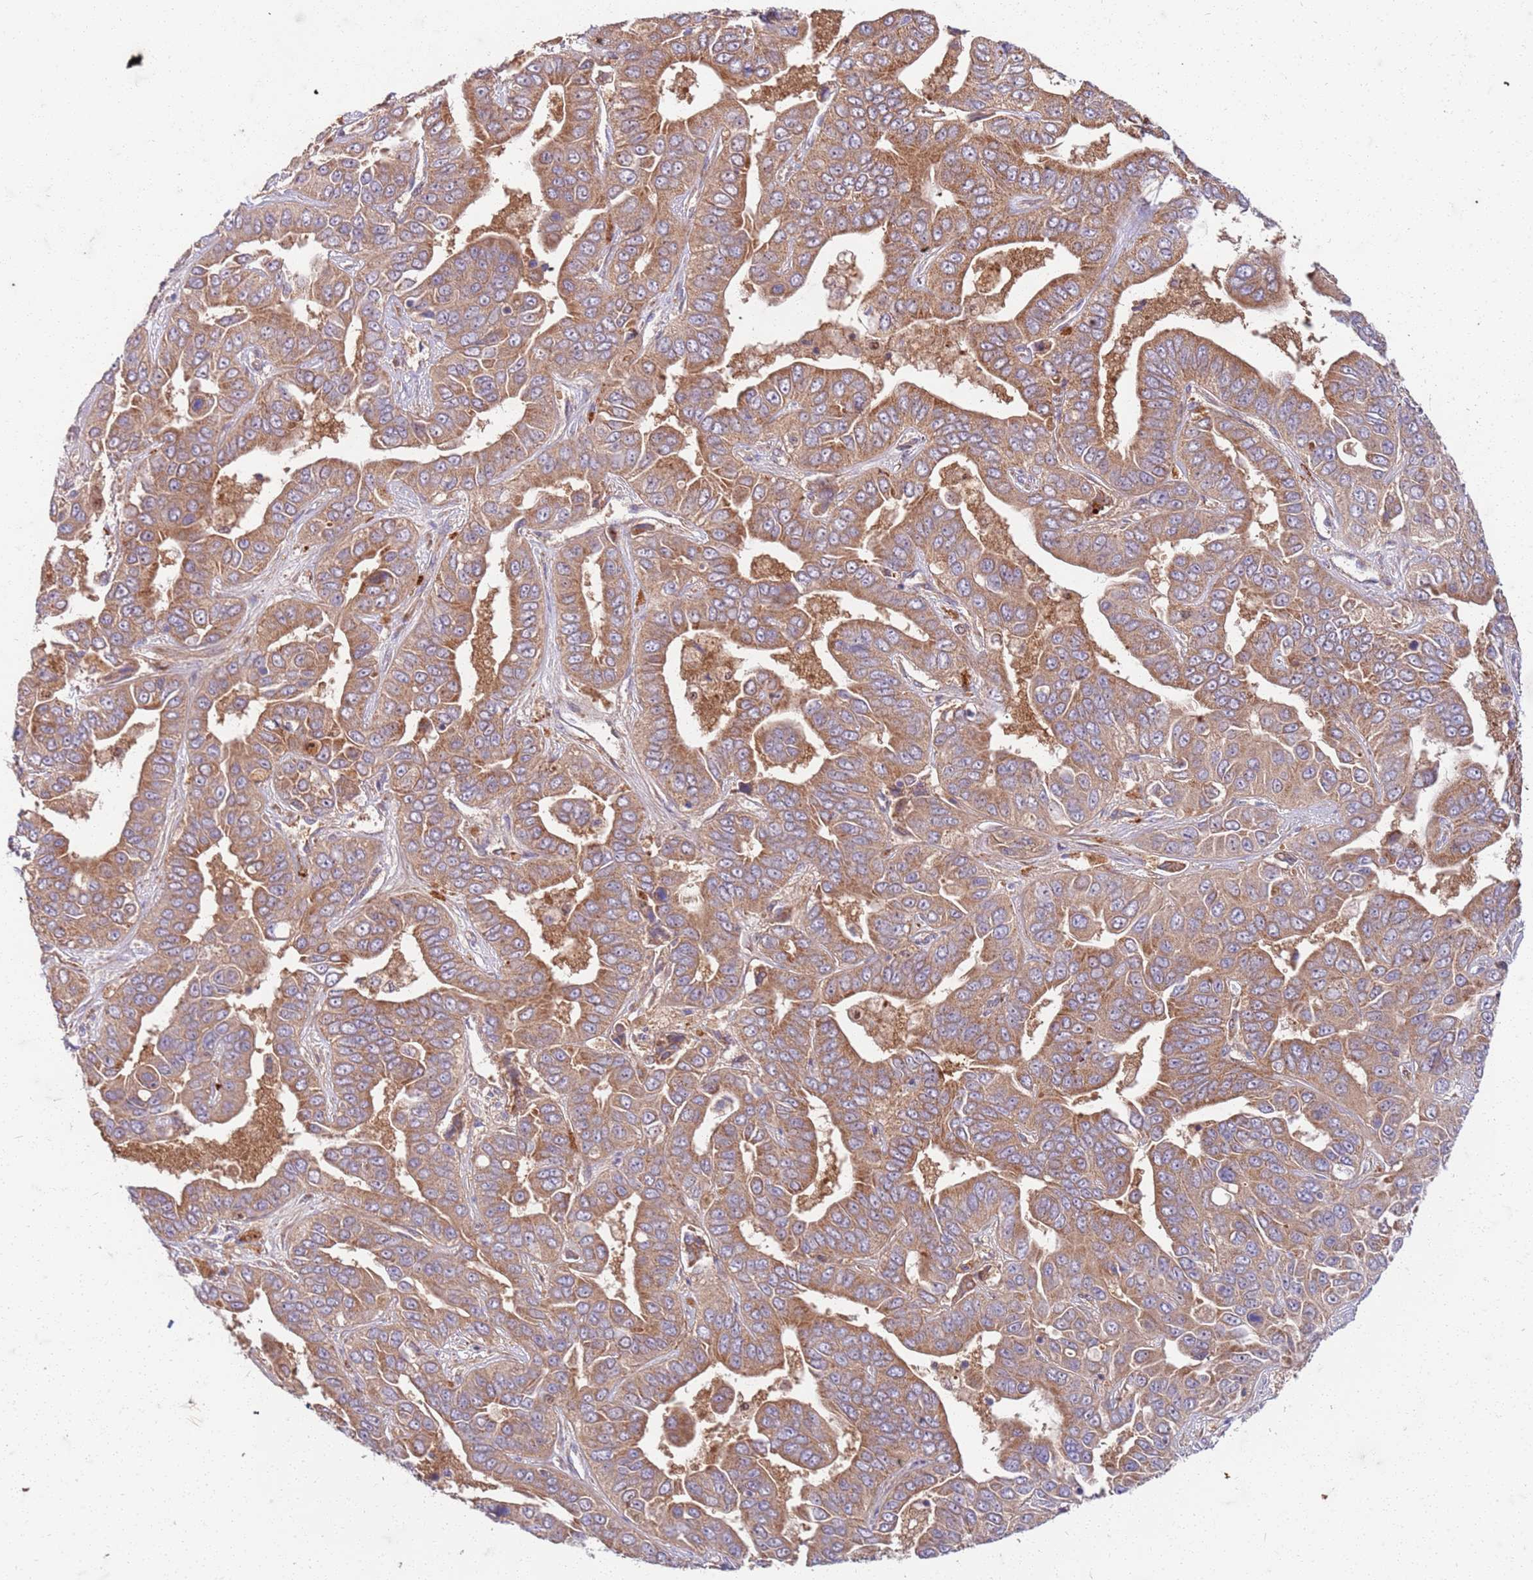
{"staining": {"intensity": "moderate", "quantity": ">75%", "location": "cytoplasmic/membranous"}, "tissue": "liver cancer", "cell_type": "Tumor cells", "image_type": "cancer", "snomed": [{"axis": "morphology", "description": "Cholangiocarcinoma"}, {"axis": "topography", "description": "Liver"}], "caption": "Liver cancer stained for a protein displays moderate cytoplasmic/membranous positivity in tumor cells.", "gene": "OSBP", "patient": {"sex": "female", "age": 52}}